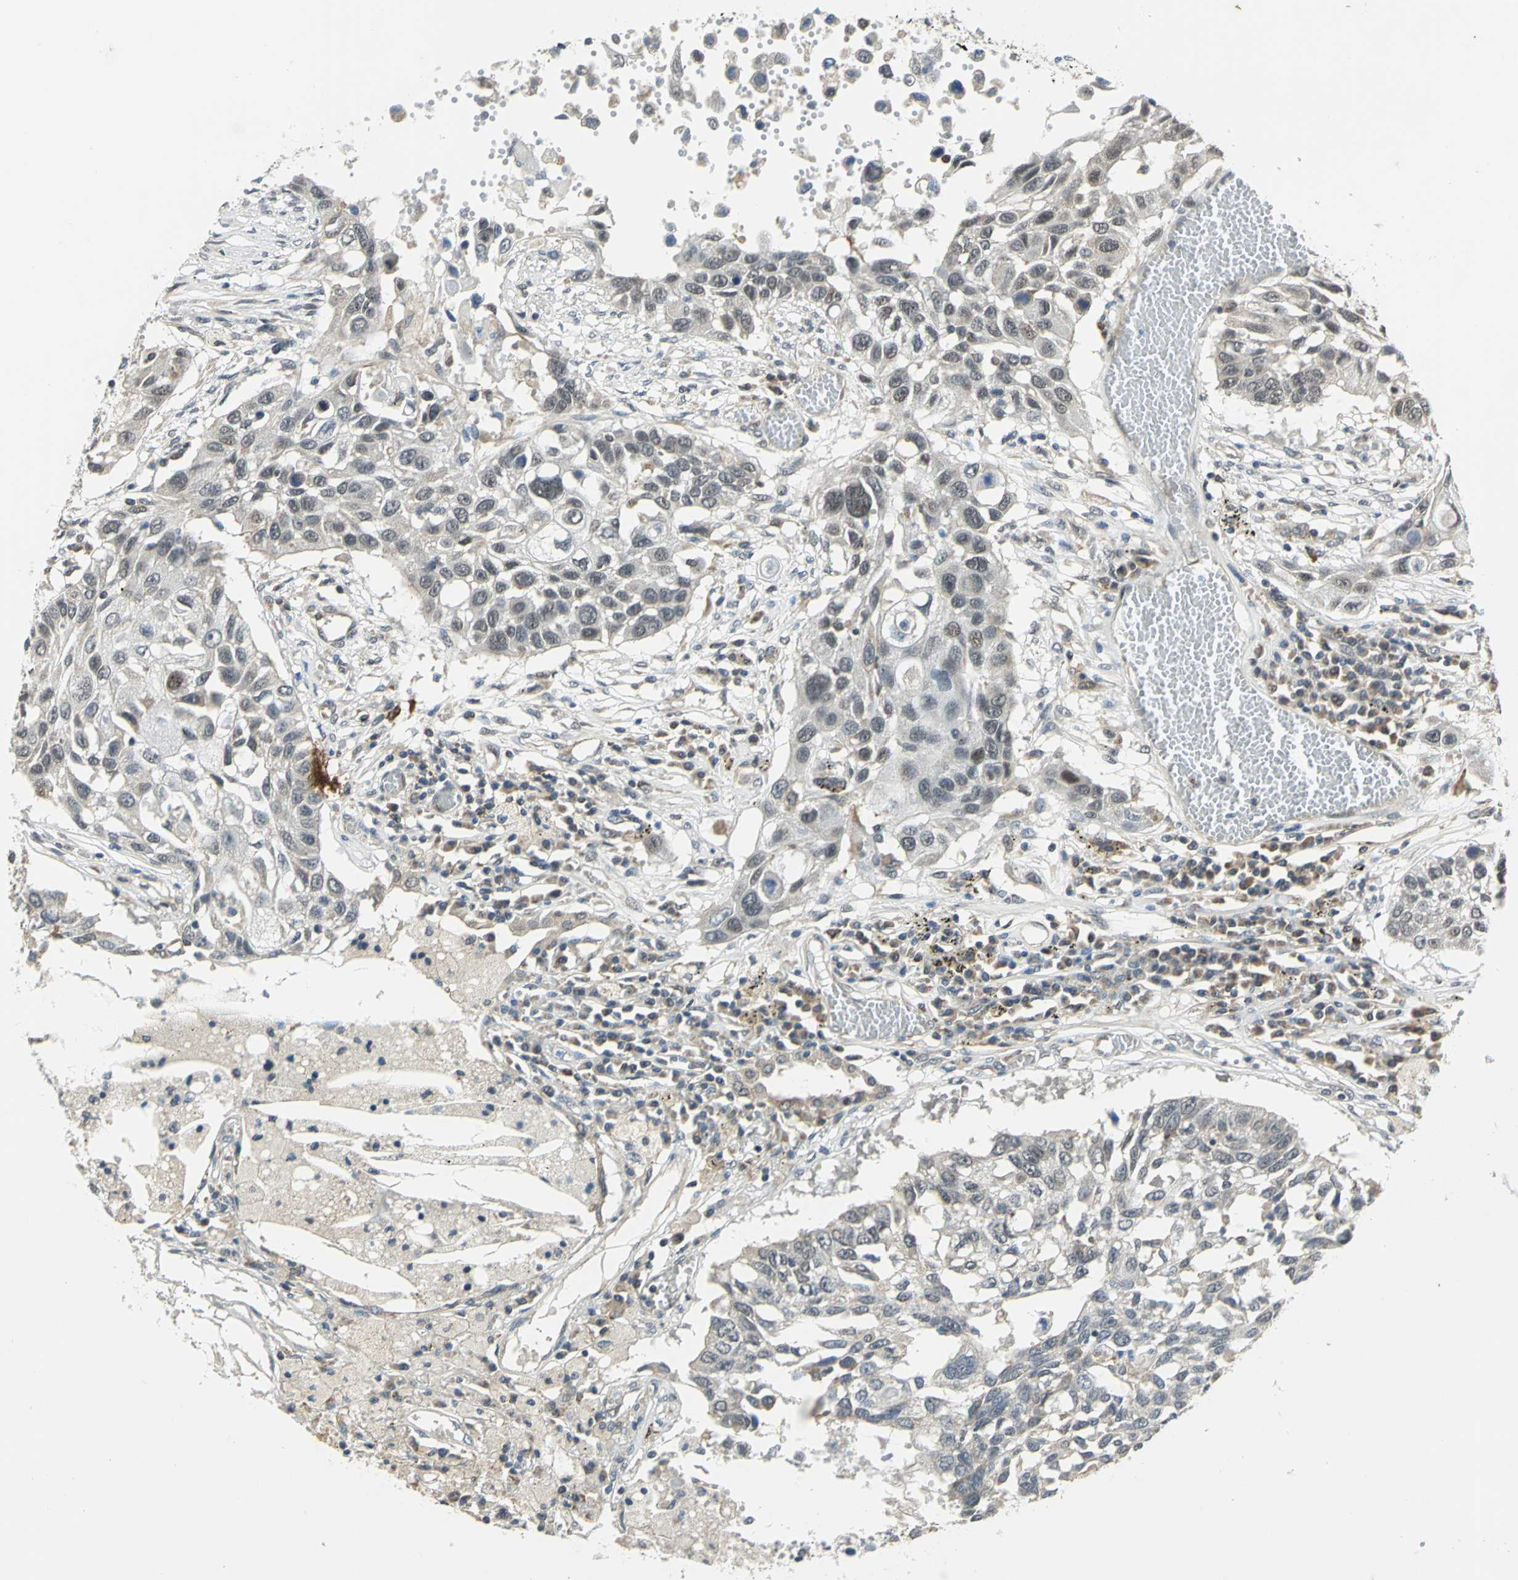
{"staining": {"intensity": "weak", "quantity": "<25%", "location": "cytoplasmic/membranous"}, "tissue": "lung cancer", "cell_type": "Tumor cells", "image_type": "cancer", "snomed": [{"axis": "morphology", "description": "Squamous cell carcinoma, NOS"}, {"axis": "topography", "description": "Lung"}], "caption": "Tumor cells are negative for brown protein staining in squamous cell carcinoma (lung). (Immunohistochemistry, brightfield microscopy, high magnification).", "gene": "PLAGL2", "patient": {"sex": "male", "age": 71}}